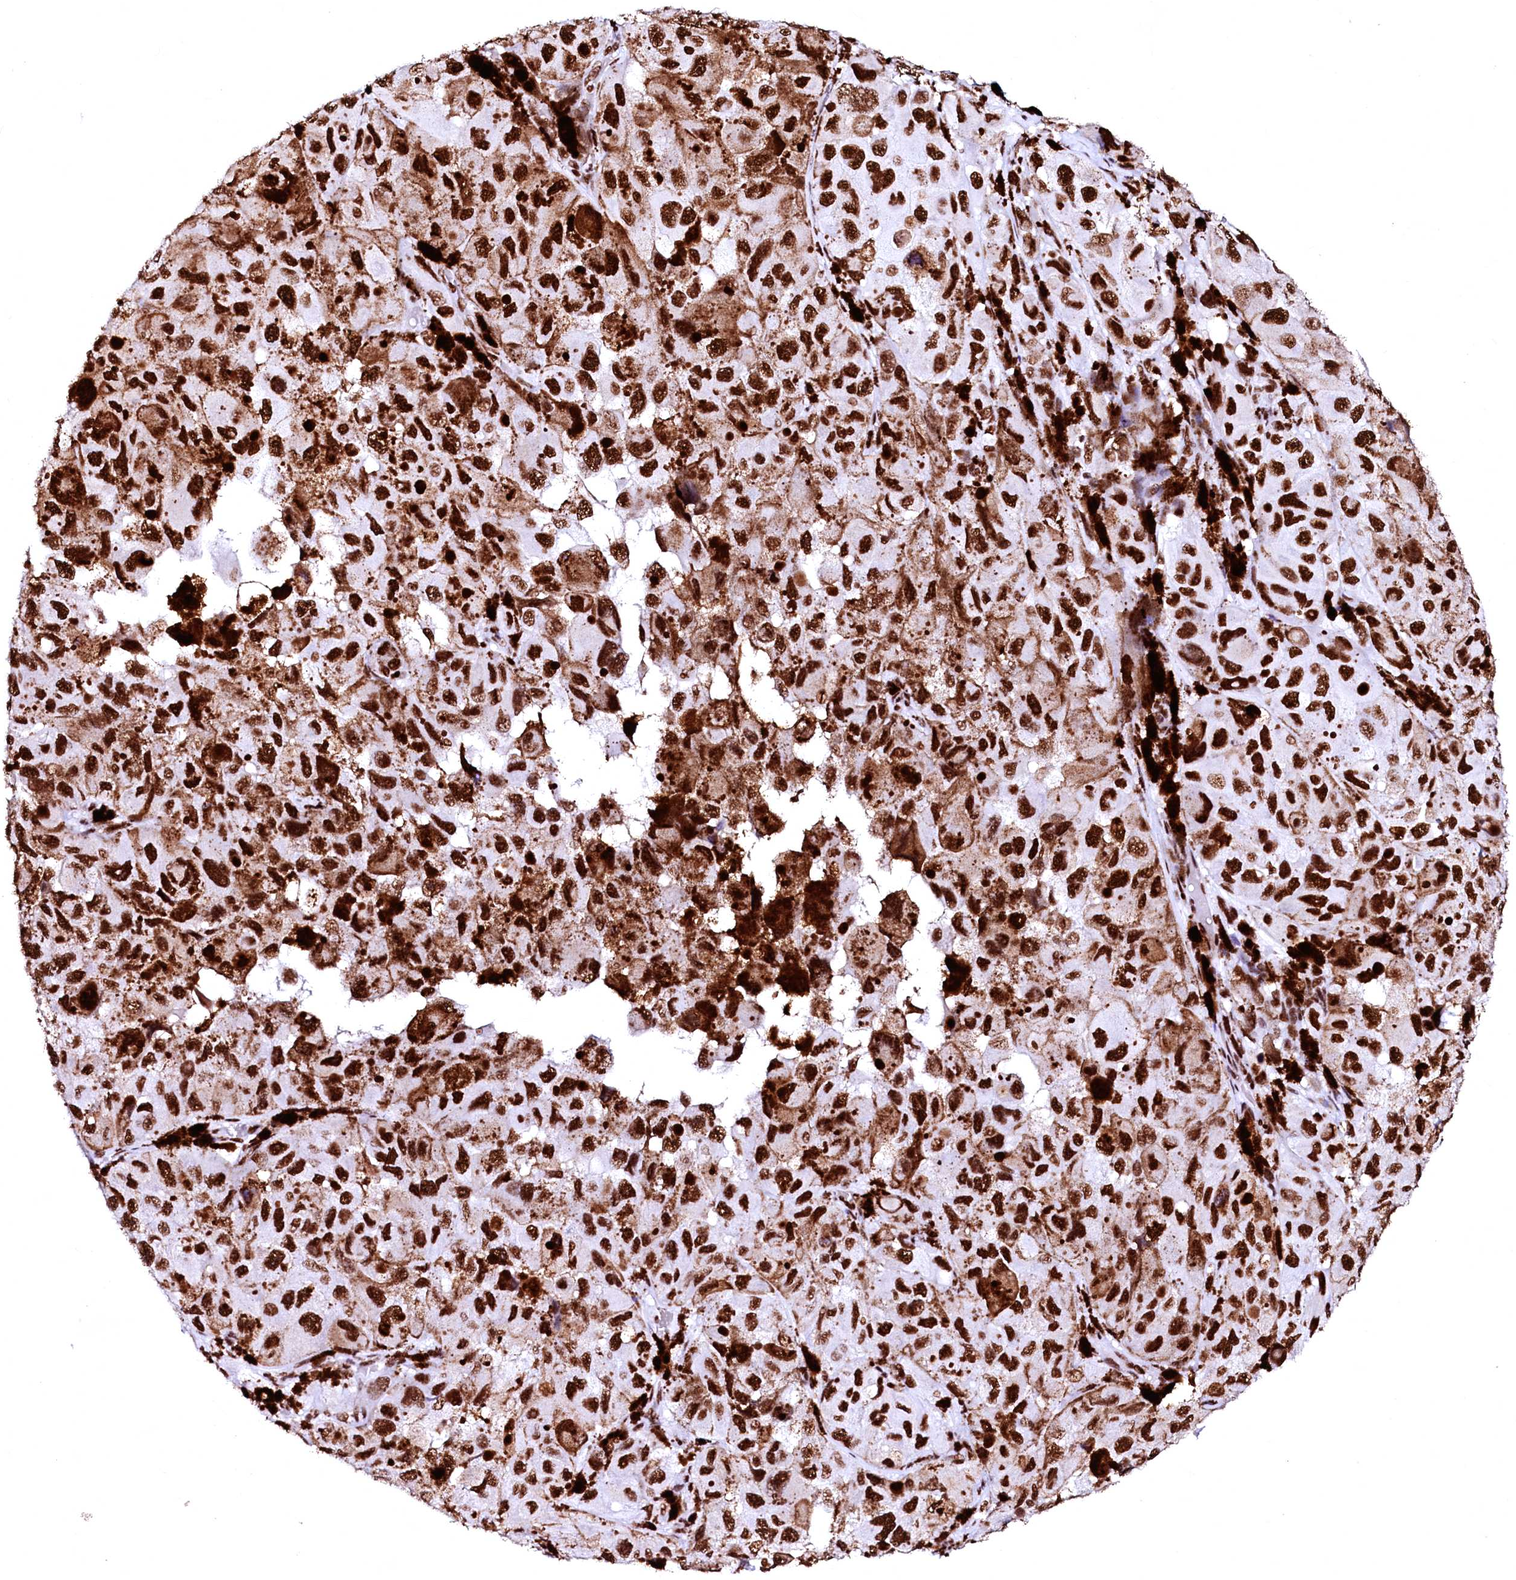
{"staining": {"intensity": "strong", "quantity": ">75%", "location": "nuclear"}, "tissue": "melanoma", "cell_type": "Tumor cells", "image_type": "cancer", "snomed": [{"axis": "morphology", "description": "Malignant melanoma, NOS"}, {"axis": "topography", "description": "Skin"}], "caption": "This image reveals immunohistochemistry (IHC) staining of human melanoma, with high strong nuclear staining in approximately >75% of tumor cells.", "gene": "CPSF6", "patient": {"sex": "female", "age": 73}}